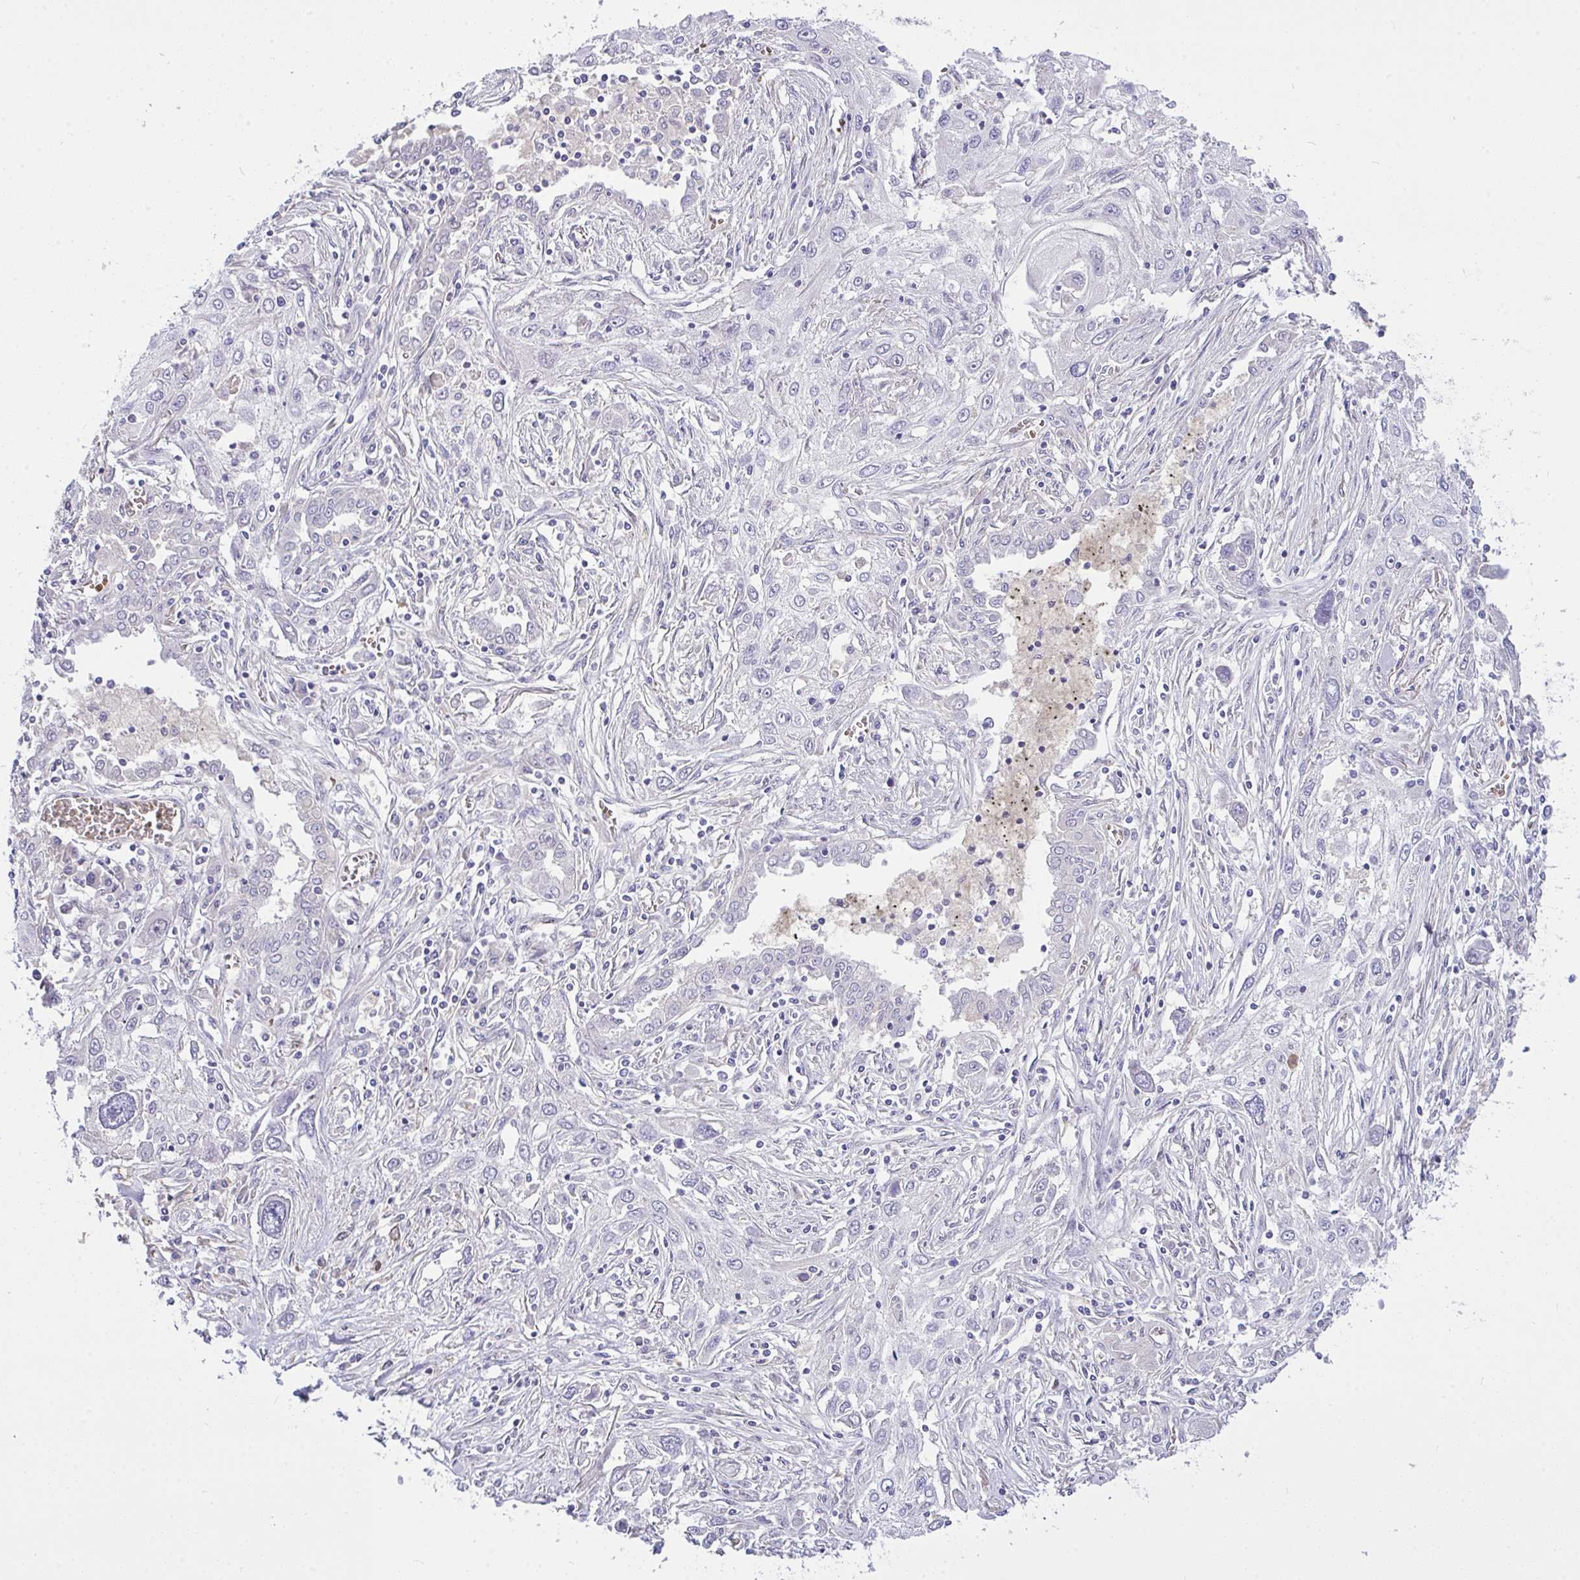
{"staining": {"intensity": "negative", "quantity": "none", "location": "none"}, "tissue": "lung cancer", "cell_type": "Tumor cells", "image_type": "cancer", "snomed": [{"axis": "morphology", "description": "Squamous cell carcinoma, NOS"}, {"axis": "topography", "description": "Lung"}], "caption": "This is an immunohistochemistry (IHC) photomicrograph of squamous cell carcinoma (lung). There is no positivity in tumor cells.", "gene": "MOCS1", "patient": {"sex": "female", "age": 69}}